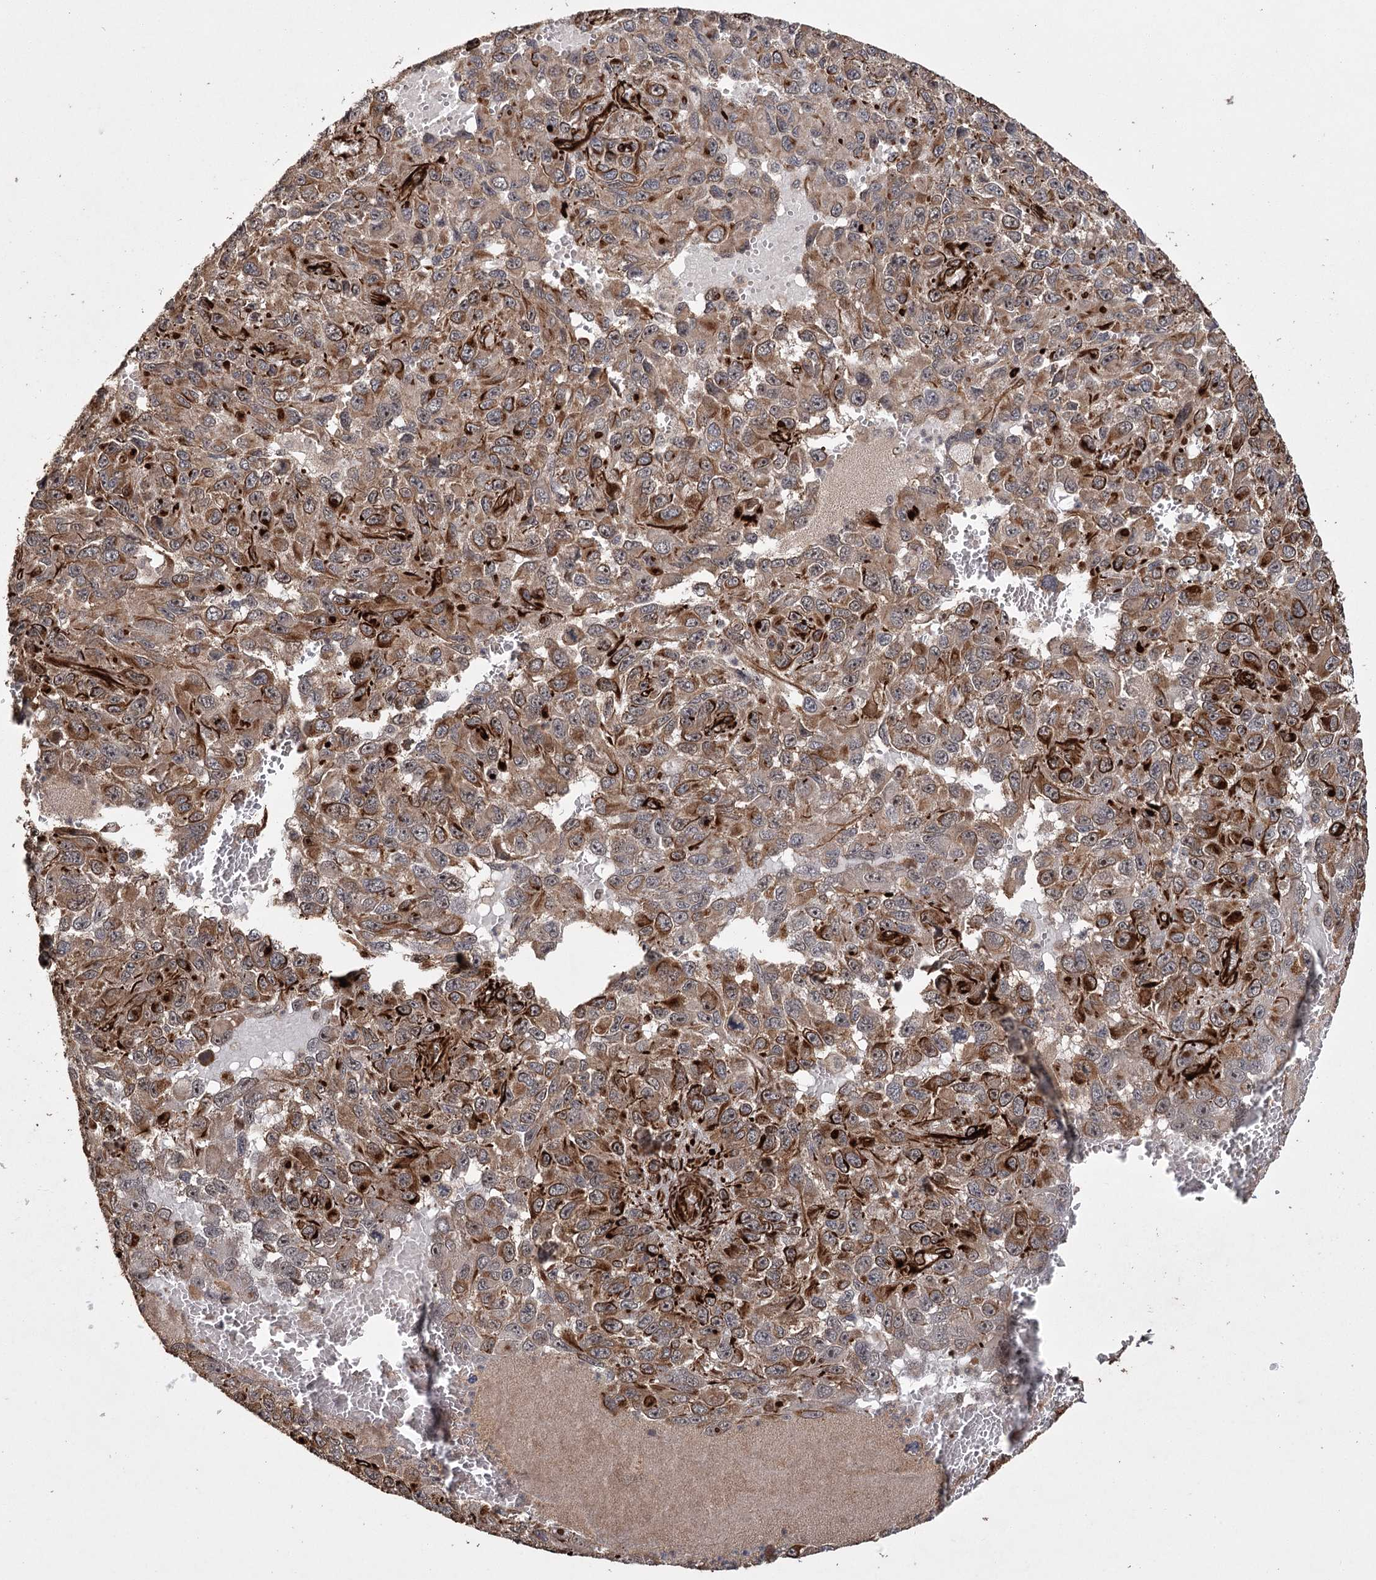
{"staining": {"intensity": "moderate", "quantity": ">75%", "location": "cytoplasmic/membranous"}, "tissue": "melanoma", "cell_type": "Tumor cells", "image_type": "cancer", "snomed": [{"axis": "morphology", "description": "Normal tissue, NOS"}, {"axis": "morphology", "description": "Malignant melanoma, NOS"}, {"axis": "topography", "description": "Skin"}], "caption": "Malignant melanoma stained with a protein marker demonstrates moderate staining in tumor cells.", "gene": "RPAP3", "patient": {"sex": "female", "age": 96}}